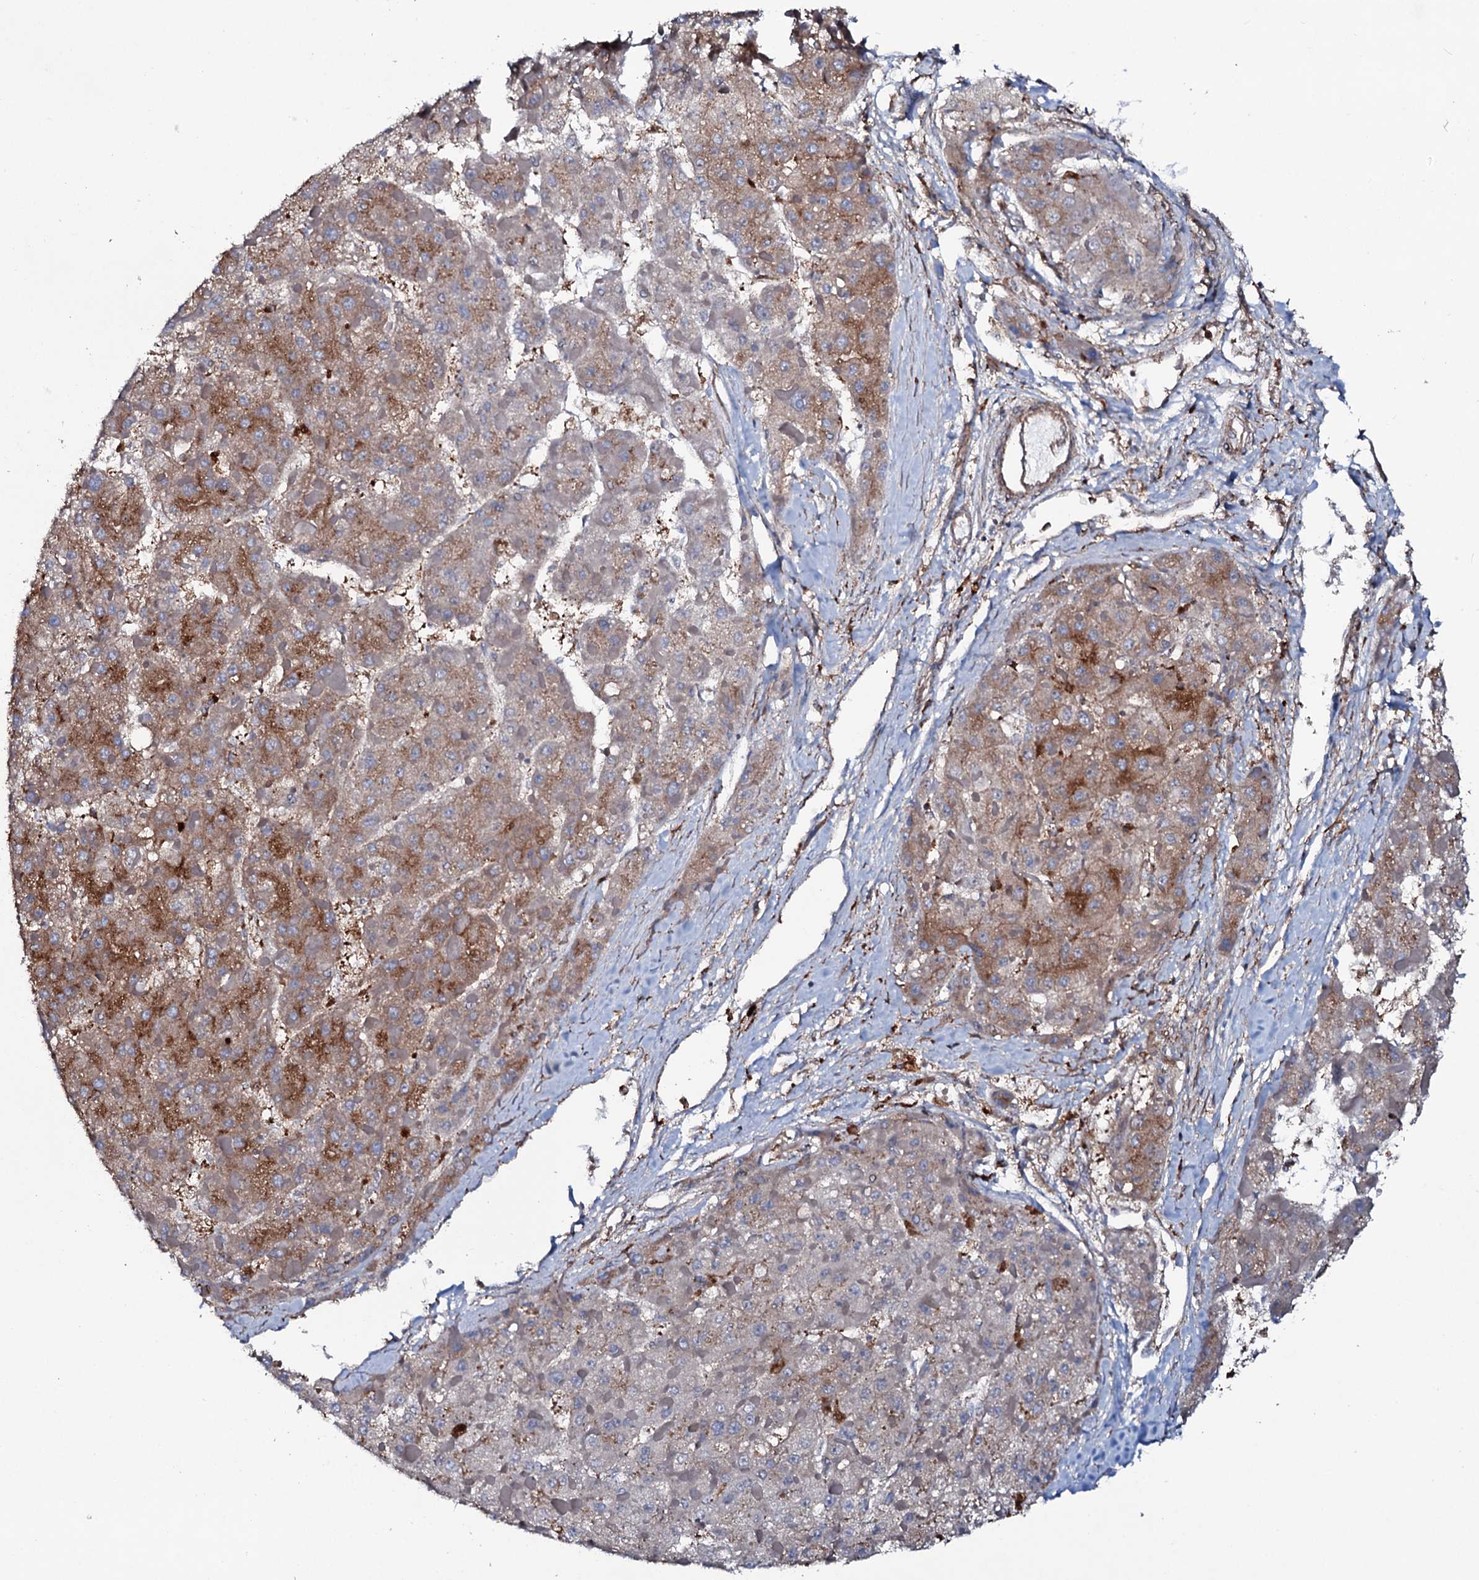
{"staining": {"intensity": "moderate", "quantity": "25%-75%", "location": "cytoplasmic/membranous"}, "tissue": "liver cancer", "cell_type": "Tumor cells", "image_type": "cancer", "snomed": [{"axis": "morphology", "description": "Carcinoma, Hepatocellular, NOS"}, {"axis": "topography", "description": "Liver"}], "caption": "Human liver cancer stained for a protein (brown) displays moderate cytoplasmic/membranous positive positivity in about 25%-75% of tumor cells.", "gene": "P2RX4", "patient": {"sex": "female", "age": 73}}